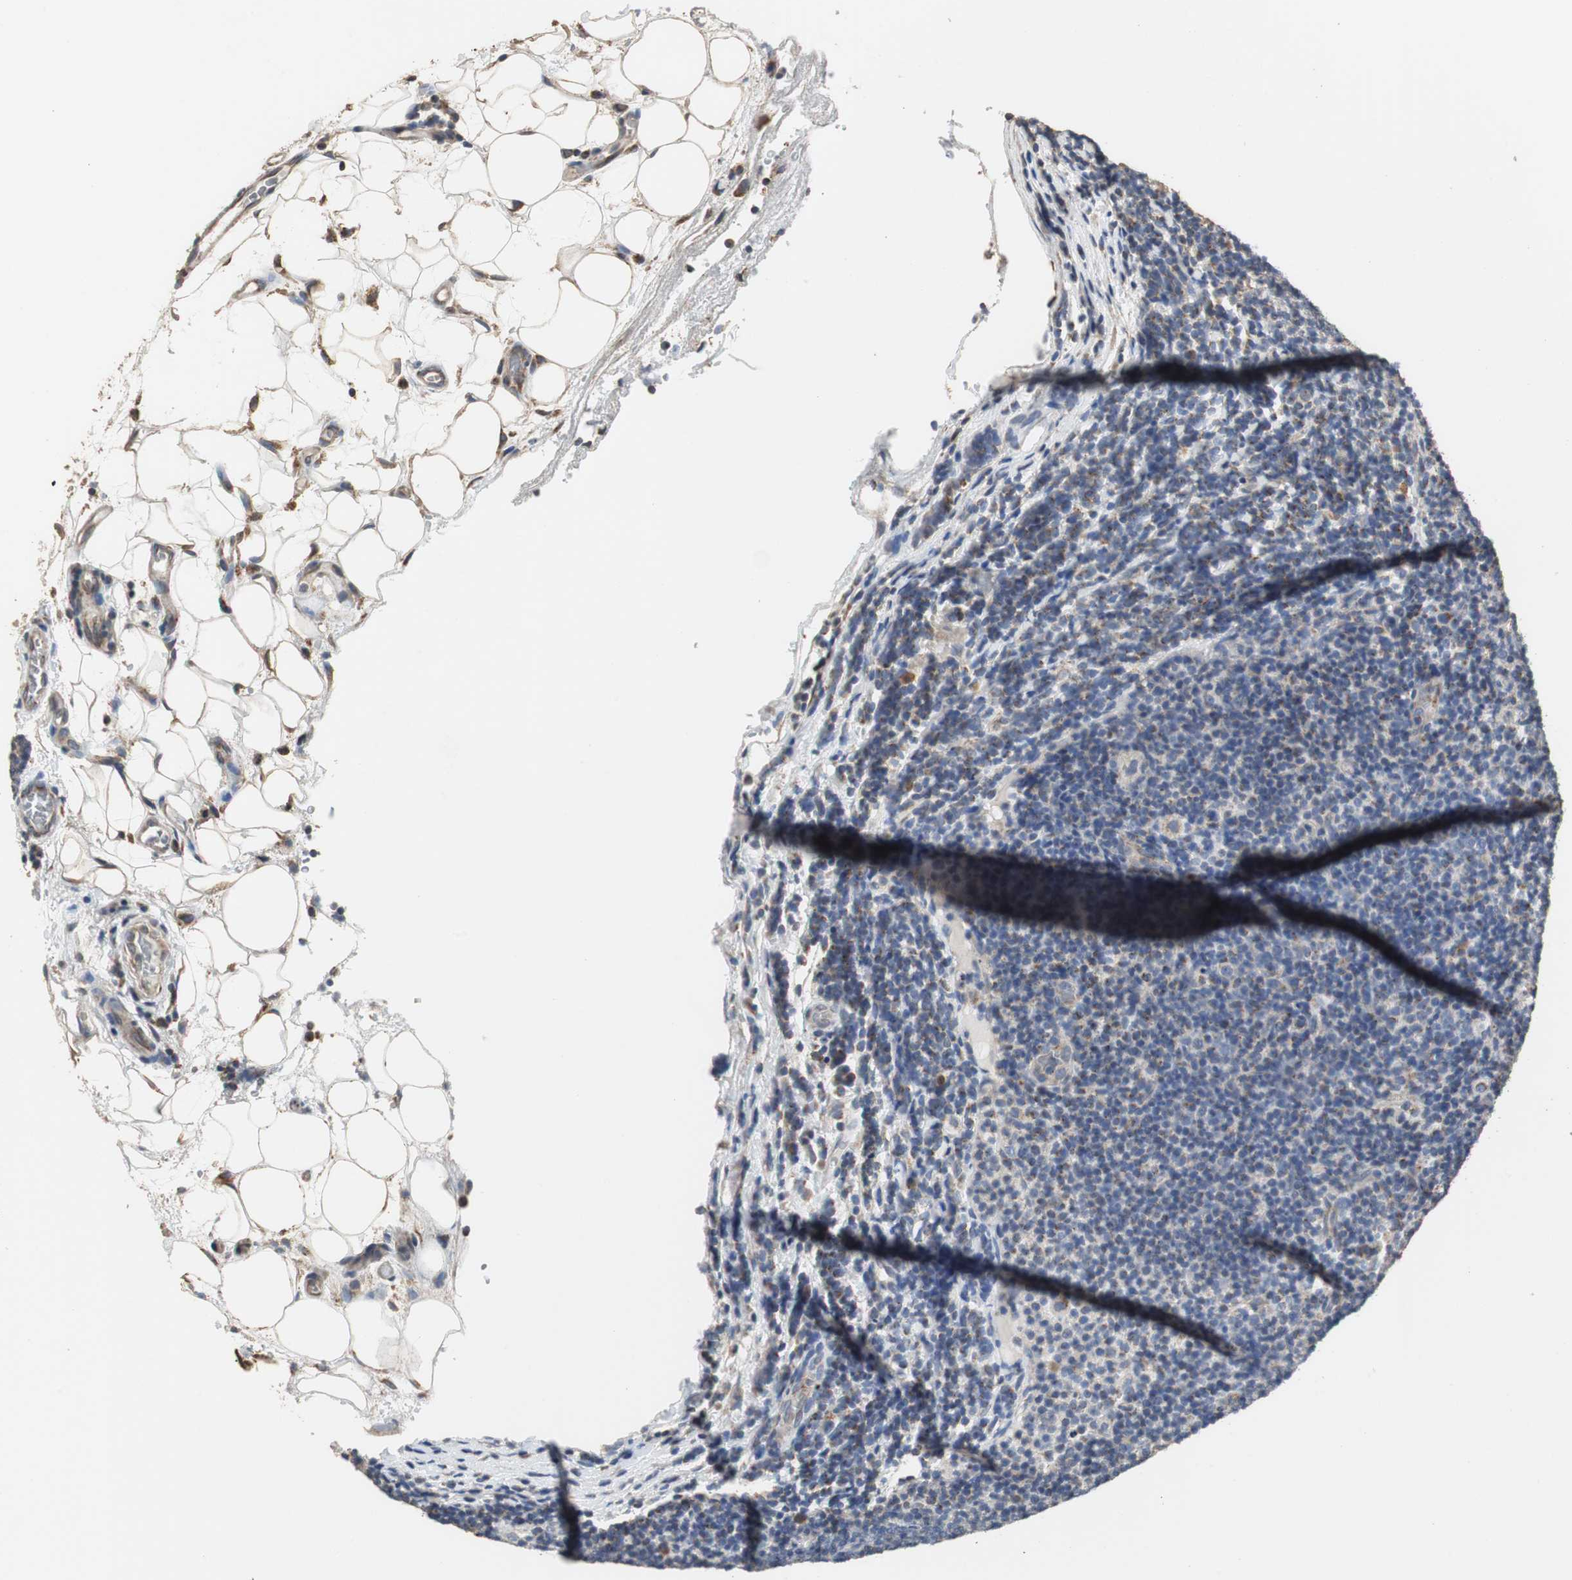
{"staining": {"intensity": "moderate", "quantity": "<25%", "location": "cytoplasmic/membranous"}, "tissue": "lymphoma", "cell_type": "Tumor cells", "image_type": "cancer", "snomed": [{"axis": "morphology", "description": "Malignant lymphoma, non-Hodgkin's type, Low grade"}, {"axis": "topography", "description": "Lymph node"}], "caption": "Malignant lymphoma, non-Hodgkin's type (low-grade) was stained to show a protein in brown. There is low levels of moderate cytoplasmic/membranous expression in approximately <25% of tumor cells.", "gene": "HMGCL", "patient": {"sex": "male", "age": 83}}